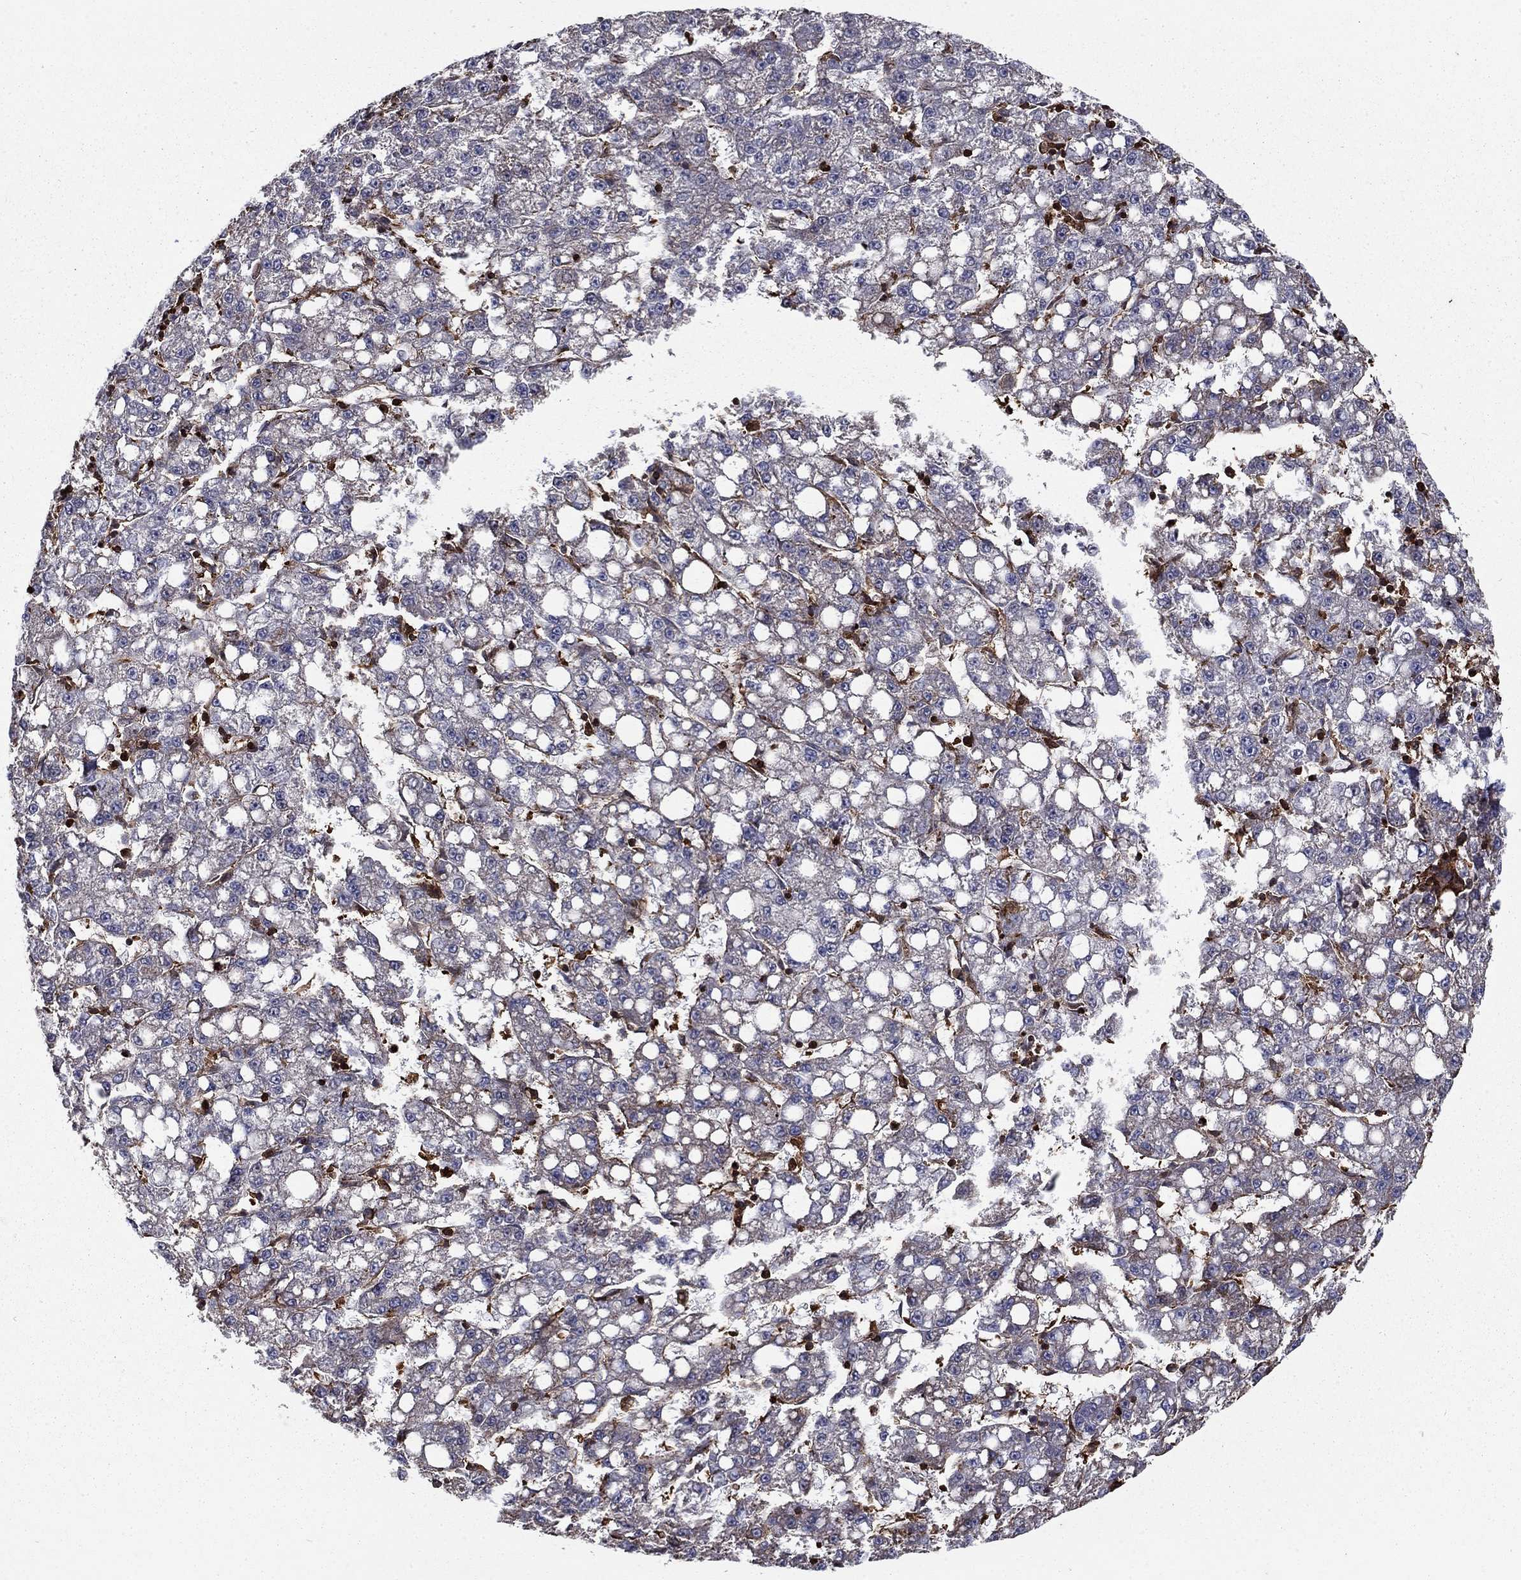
{"staining": {"intensity": "negative", "quantity": "none", "location": "none"}, "tissue": "liver cancer", "cell_type": "Tumor cells", "image_type": "cancer", "snomed": [{"axis": "morphology", "description": "Carcinoma, Hepatocellular, NOS"}, {"axis": "topography", "description": "Liver"}], "caption": "Immunohistochemistry photomicrograph of human liver cancer (hepatocellular carcinoma) stained for a protein (brown), which demonstrates no staining in tumor cells.", "gene": "ADM", "patient": {"sex": "female", "age": 65}}